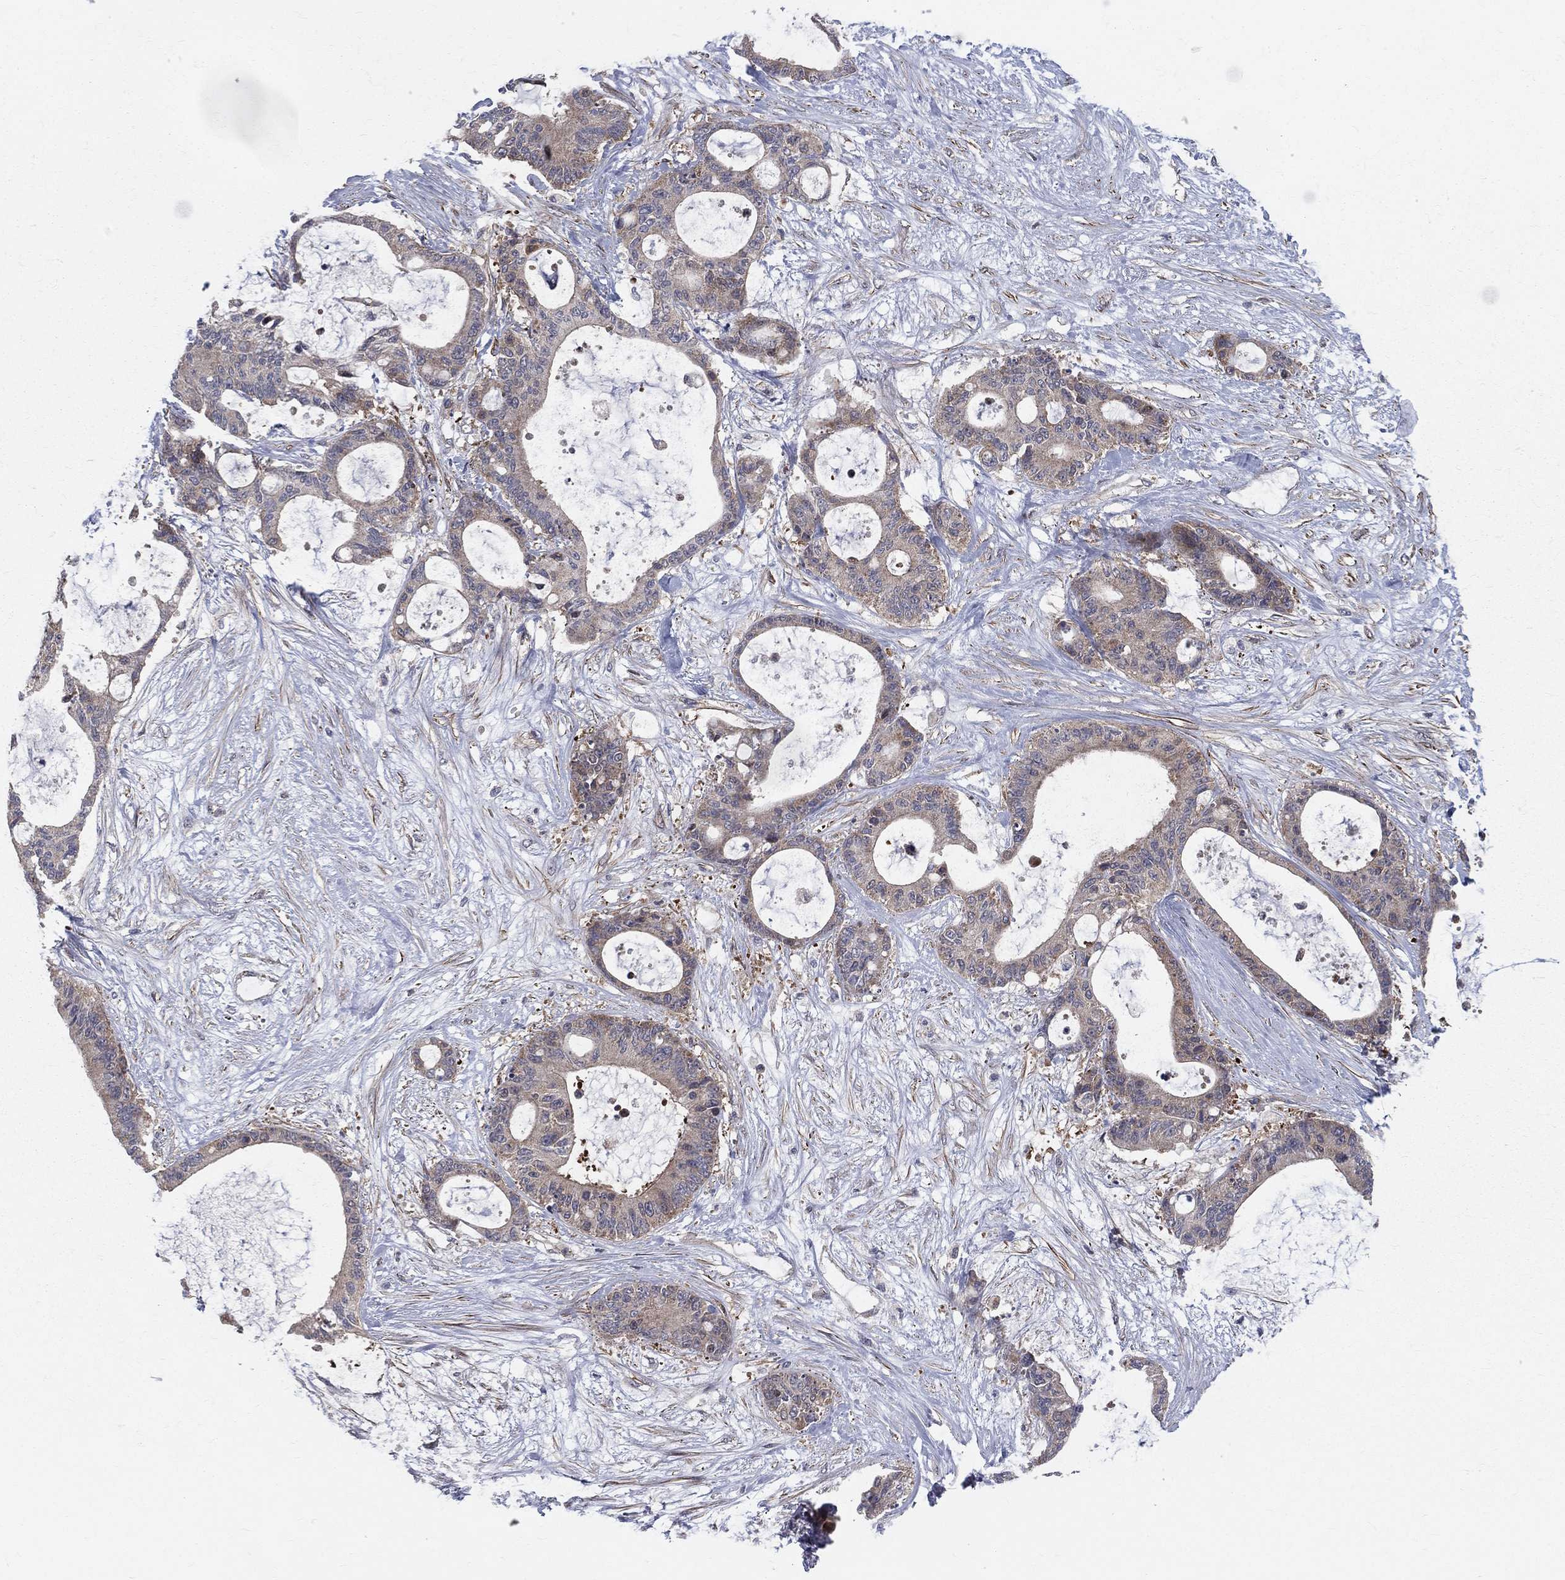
{"staining": {"intensity": "weak", "quantity": "25%-75%", "location": "cytoplasmic/membranous"}, "tissue": "liver cancer", "cell_type": "Tumor cells", "image_type": "cancer", "snomed": [{"axis": "morphology", "description": "Normal tissue, NOS"}, {"axis": "morphology", "description": "Cholangiocarcinoma"}, {"axis": "topography", "description": "Liver"}, {"axis": "topography", "description": "Peripheral nerve tissue"}], "caption": "This histopathology image shows IHC staining of cholangiocarcinoma (liver), with low weak cytoplasmic/membranous positivity in about 25%-75% of tumor cells.", "gene": "POMZP3", "patient": {"sex": "female", "age": 73}}